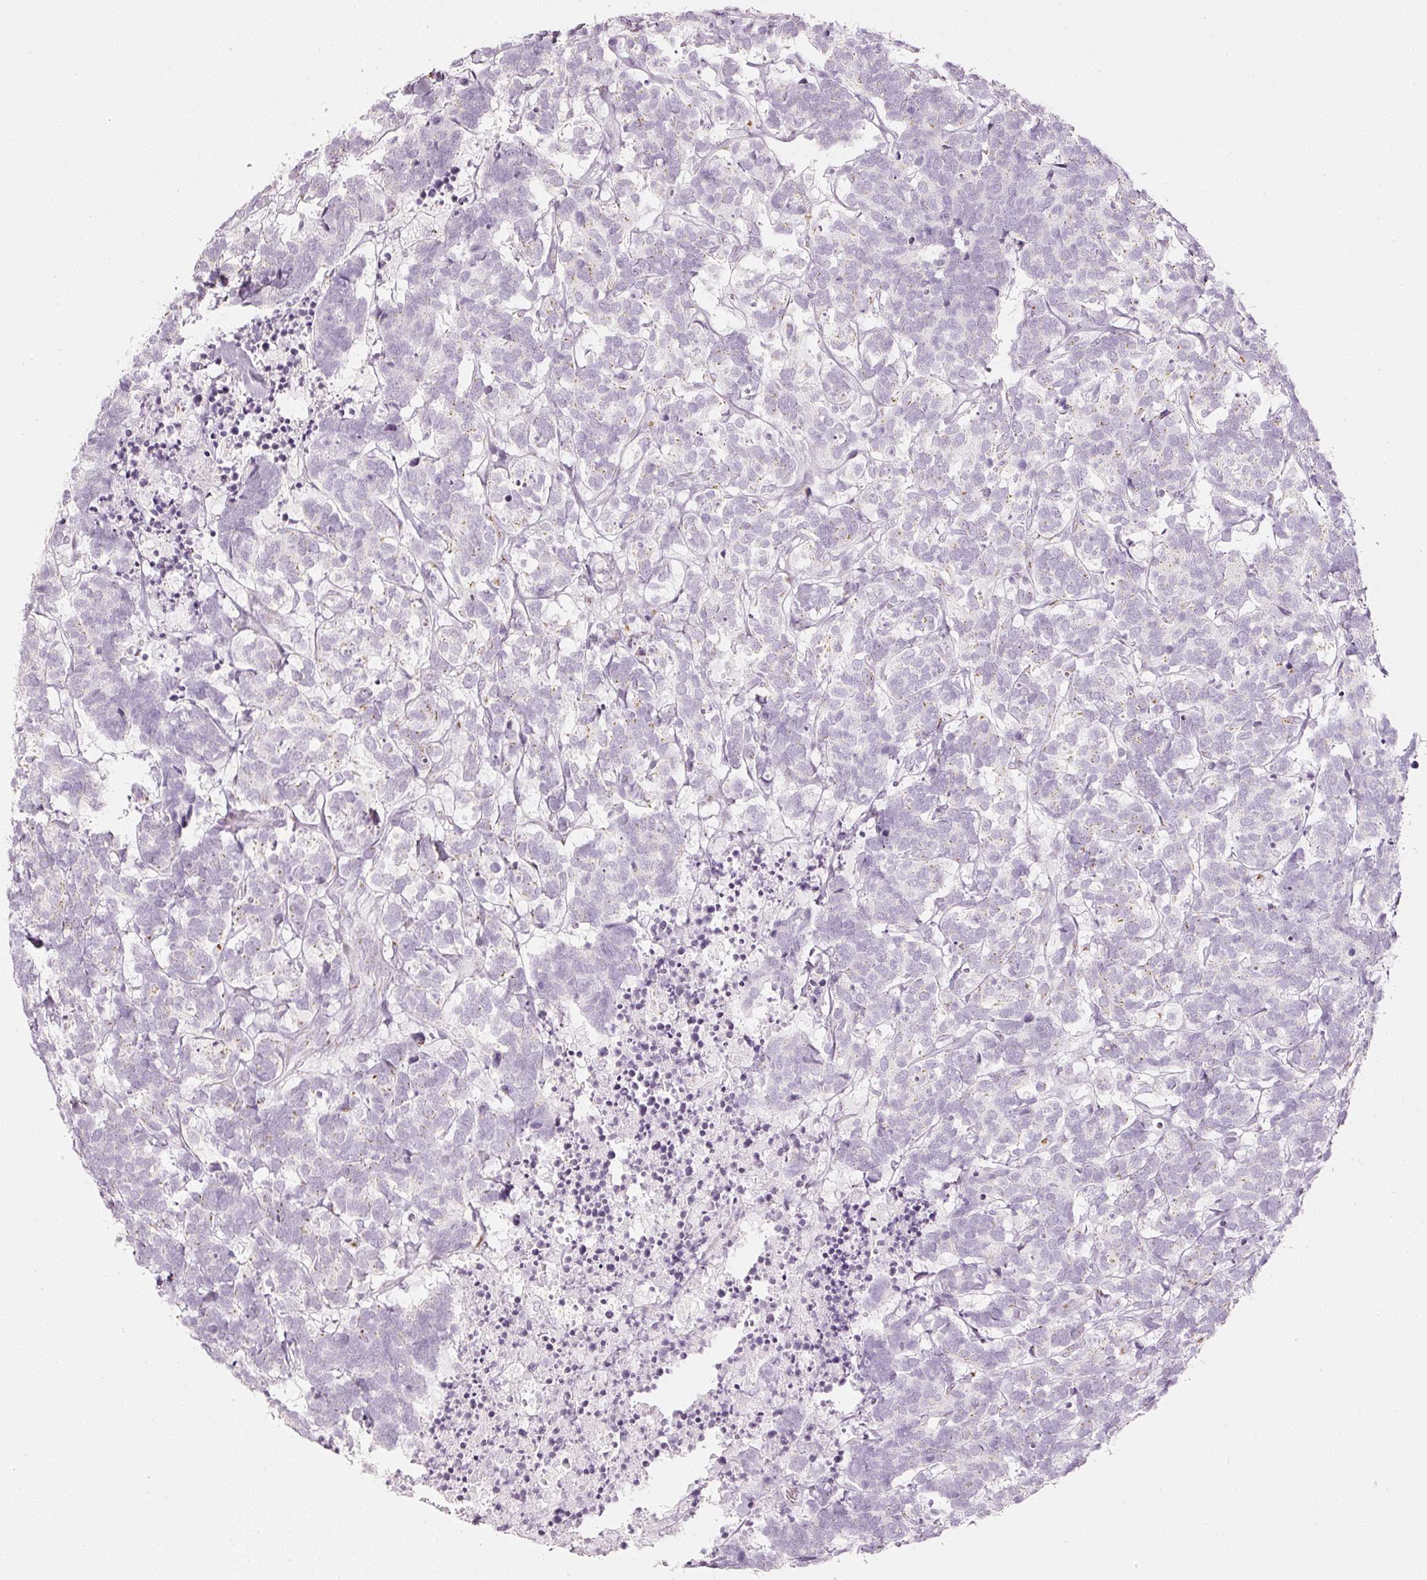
{"staining": {"intensity": "negative", "quantity": "none", "location": "none"}, "tissue": "carcinoid", "cell_type": "Tumor cells", "image_type": "cancer", "snomed": [{"axis": "morphology", "description": "Carcinoma, NOS"}, {"axis": "morphology", "description": "Carcinoid, malignant, NOS"}, {"axis": "topography", "description": "Urinary bladder"}], "caption": "Immunohistochemistry (IHC) micrograph of carcinoid stained for a protein (brown), which reveals no staining in tumor cells.", "gene": "SDF4", "patient": {"sex": "male", "age": 57}}